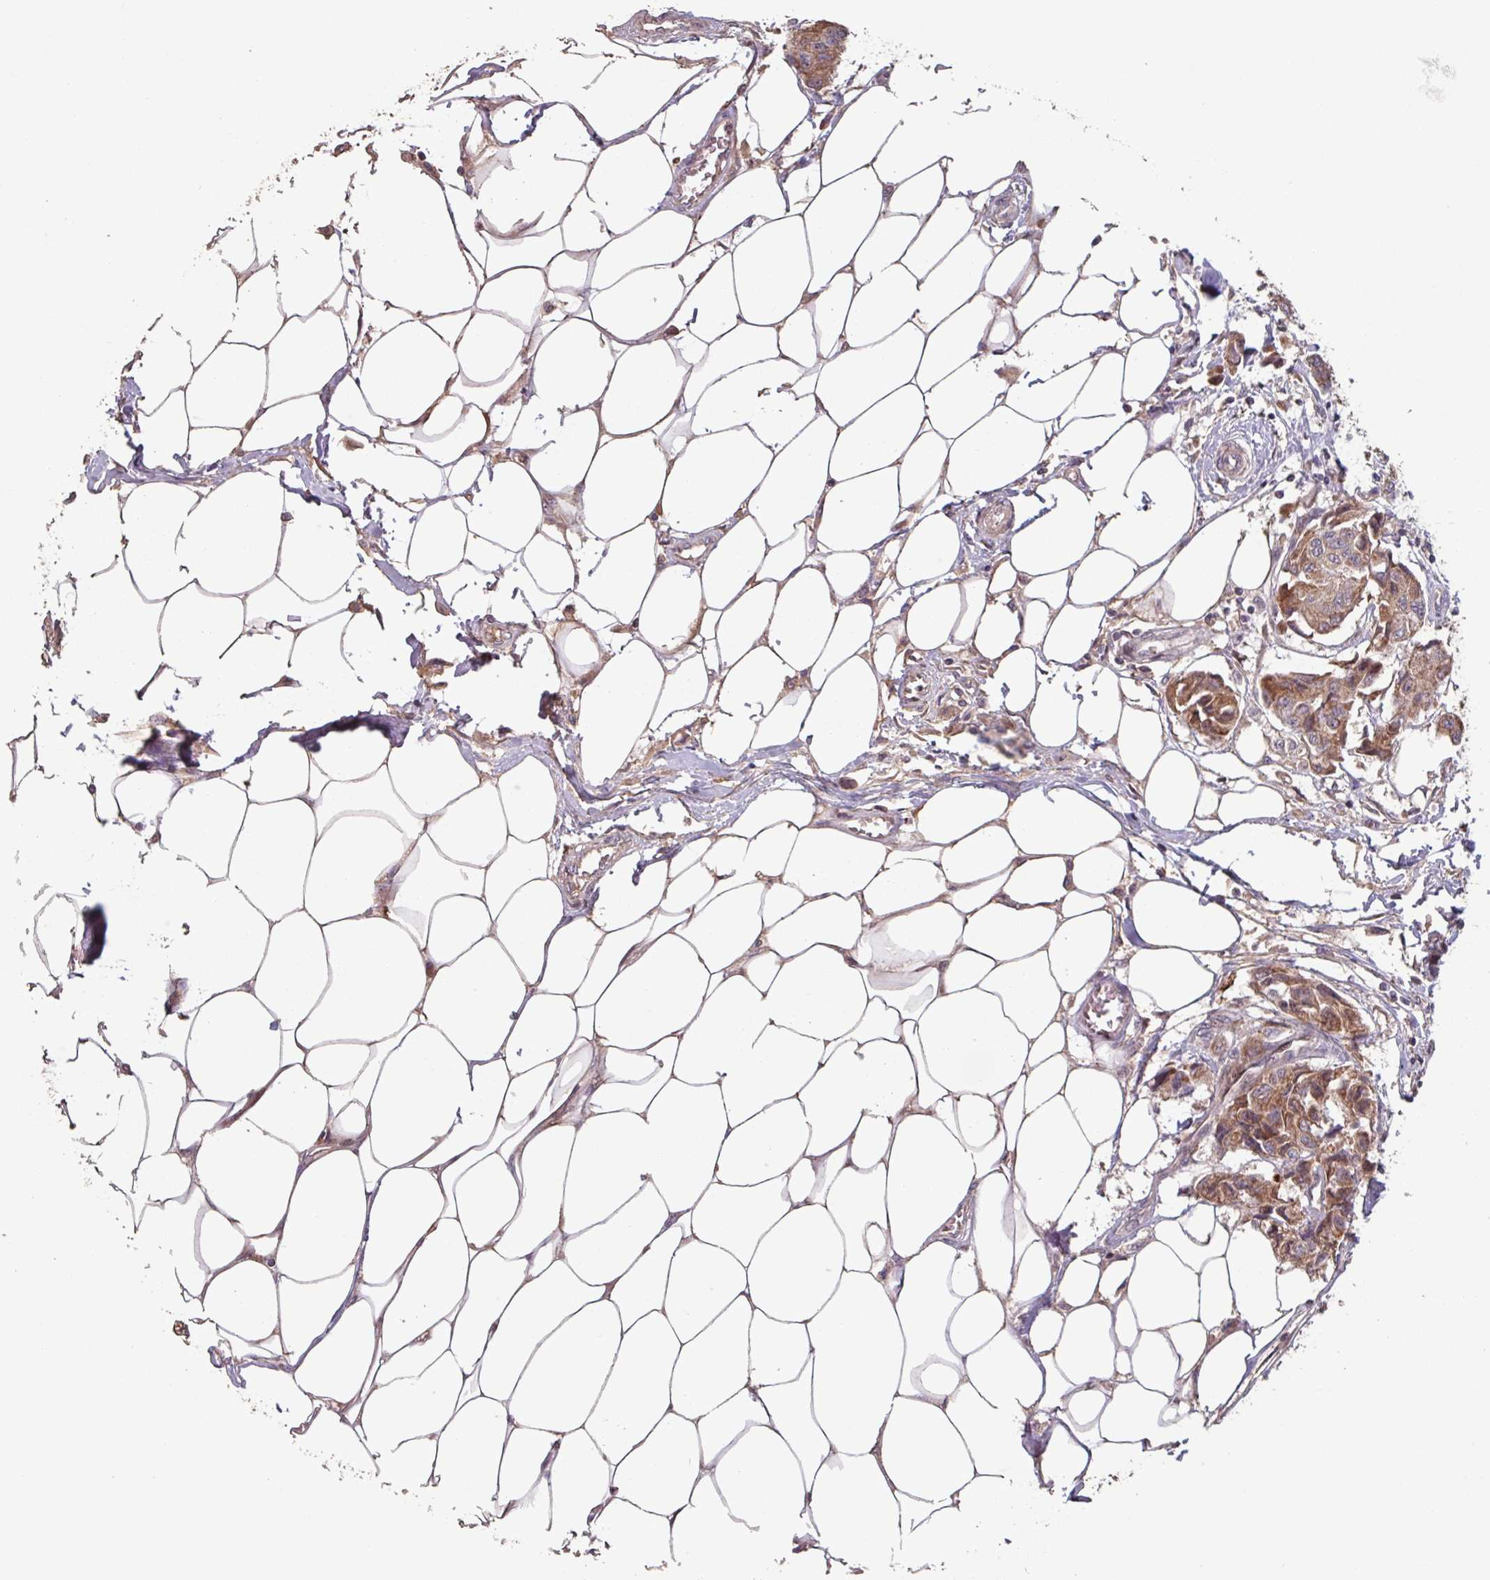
{"staining": {"intensity": "moderate", "quantity": ">75%", "location": "cytoplasmic/membranous"}, "tissue": "breast cancer", "cell_type": "Tumor cells", "image_type": "cancer", "snomed": [{"axis": "morphology", "description": "Duct carcinoma"}, {"axis": "topography", "description": "Breast"}, {"axis": "topography", "description": "Lymph node"}], "caption": "An image of human invasive ductal carcinoma (breast) stained for a protein reveals moderate cytoplasmic/membranous brown staining in tumor cells.", "gene": "TMEM88", "patient": {"sex": "female", "age": 80}}